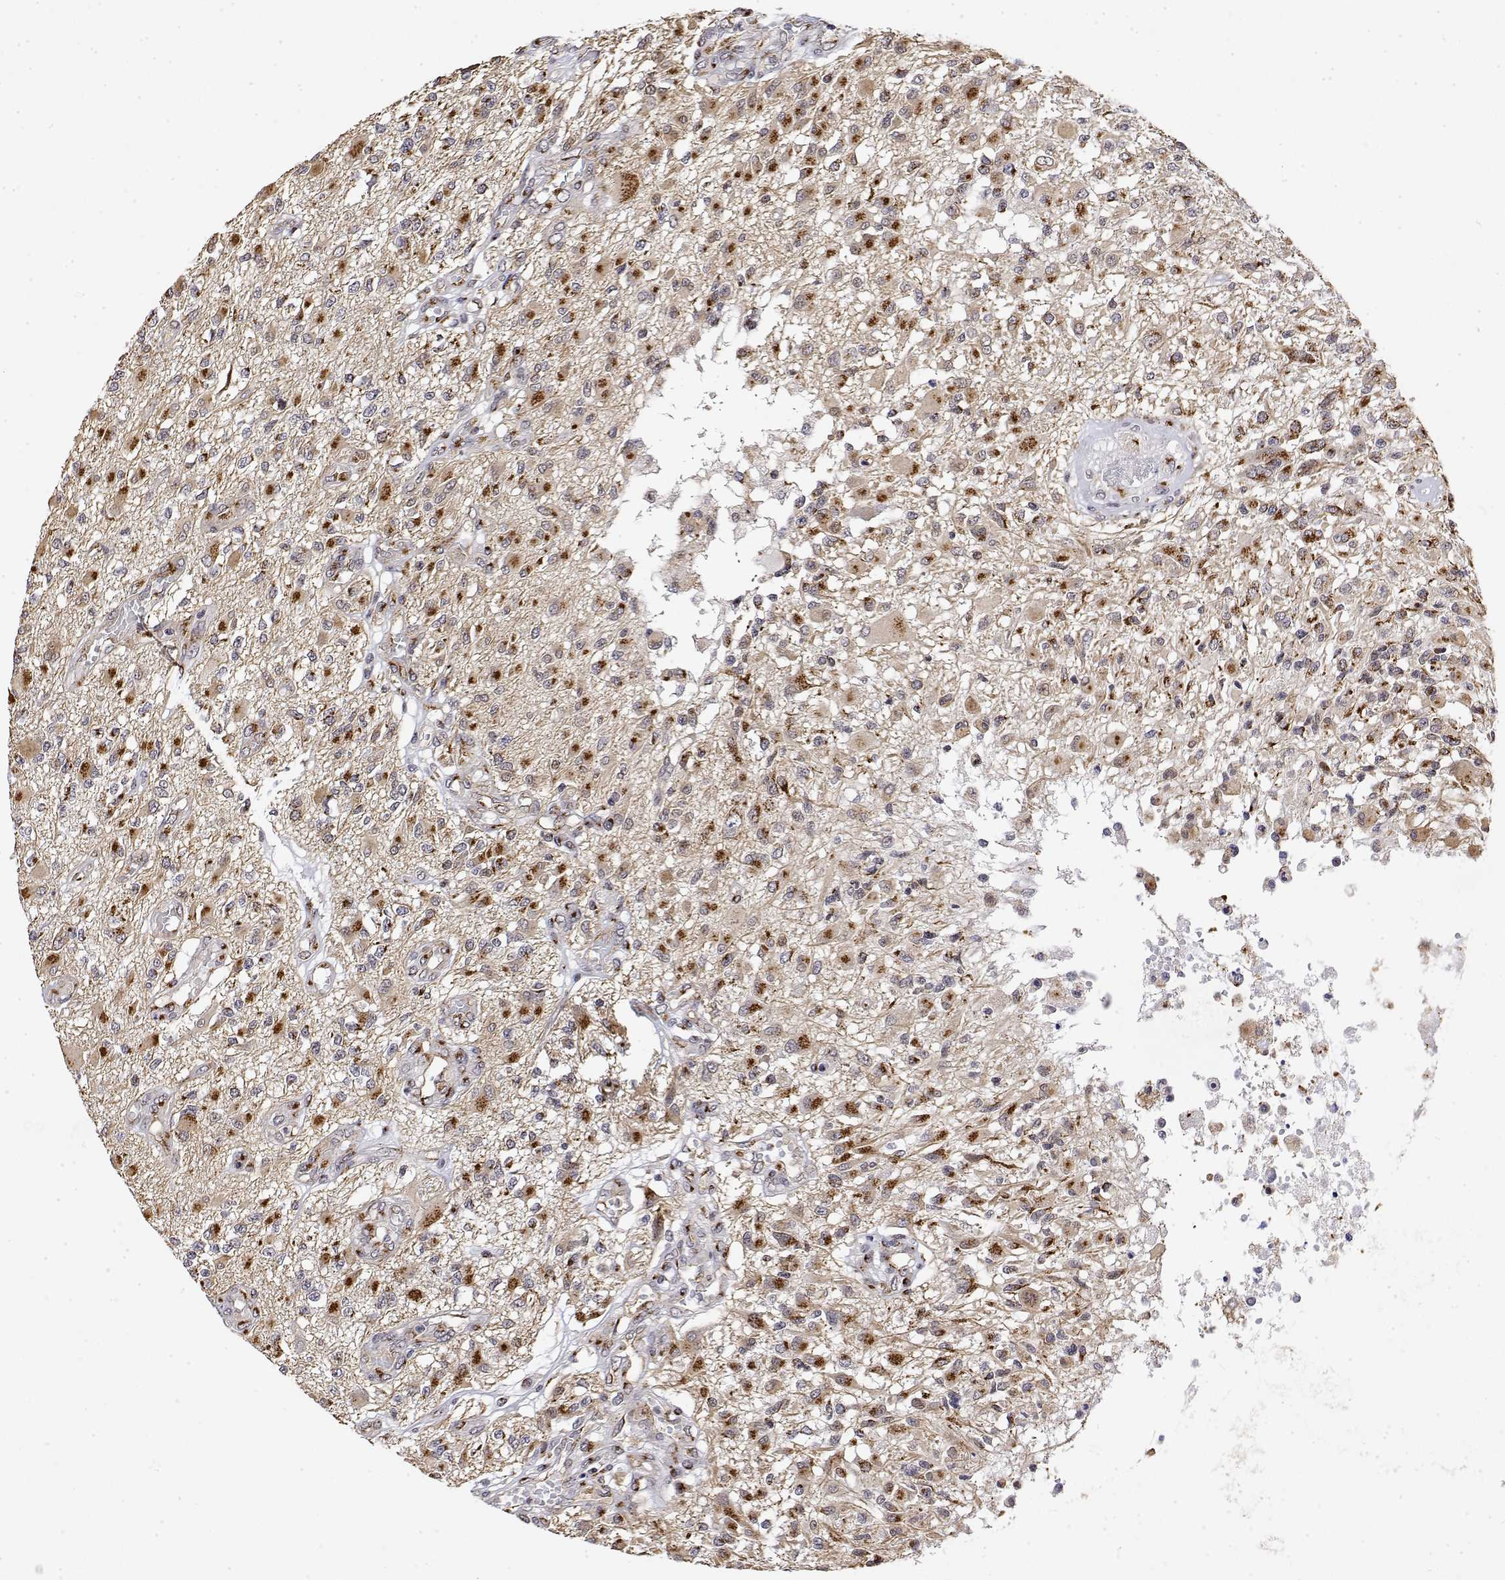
{"staining": {"intensity": "strong", "quantity": "25%-75%", "location": "cytoplasmic/membranous"}, "tissue": "glioma", "cell_type": "Tumor cells", "image_type": "cancer", "snomed": [{"axis": "morphology", "description": "Glioma, malignant, High grade"}, {"axis": "topography", "description": "Brain"}], "caption": "A micrograph of human glioma stained for a protein demonstrates strong cytoplasmic/membranous brown staining in tumor cells.", "gene": "YIPF3", "patient": {"sex": "female", "age": 63}}